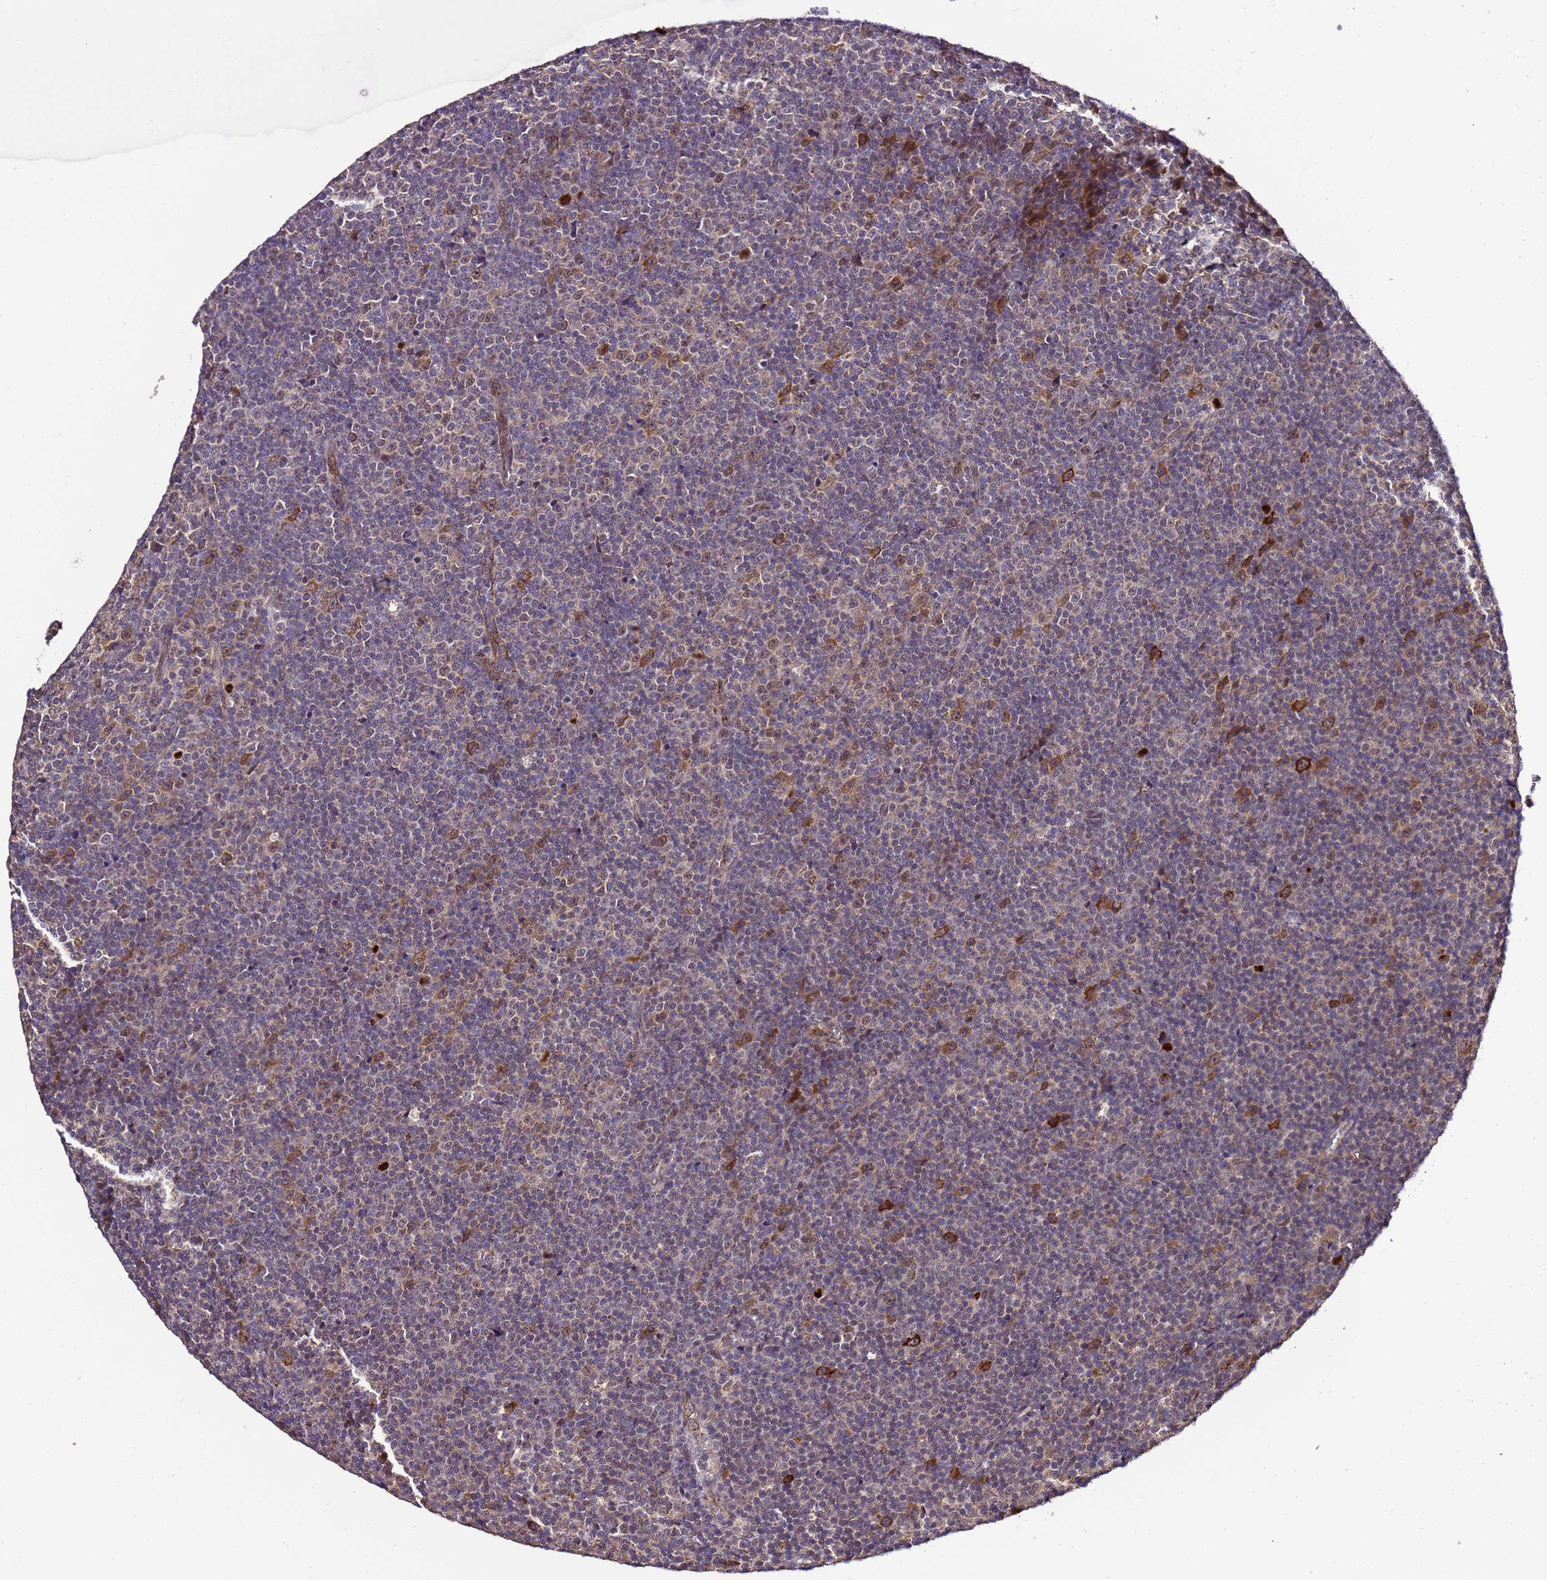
{"staining": {"intensity": "moderate", "quantity": "<25%", "location": "cytoplasmic/membranous,nuclear"}, "tissue": "lymphoma", "cell_type": "Tumor cells", "image_type": "cancer", "snomed": [{"axis": "morphology", "description": "Malignant lymphoma, non-Hodgkin's type, Low grade"}, {"axis": "topography", "description": "Lymph node"}], "caption": "Moderate cytoplasmic/membranous and nuclear staining is present in about <25% of tumor cells in lymphoma.", "gene": "ZNF329", "patient": {"sex": "female", "age": 67}}